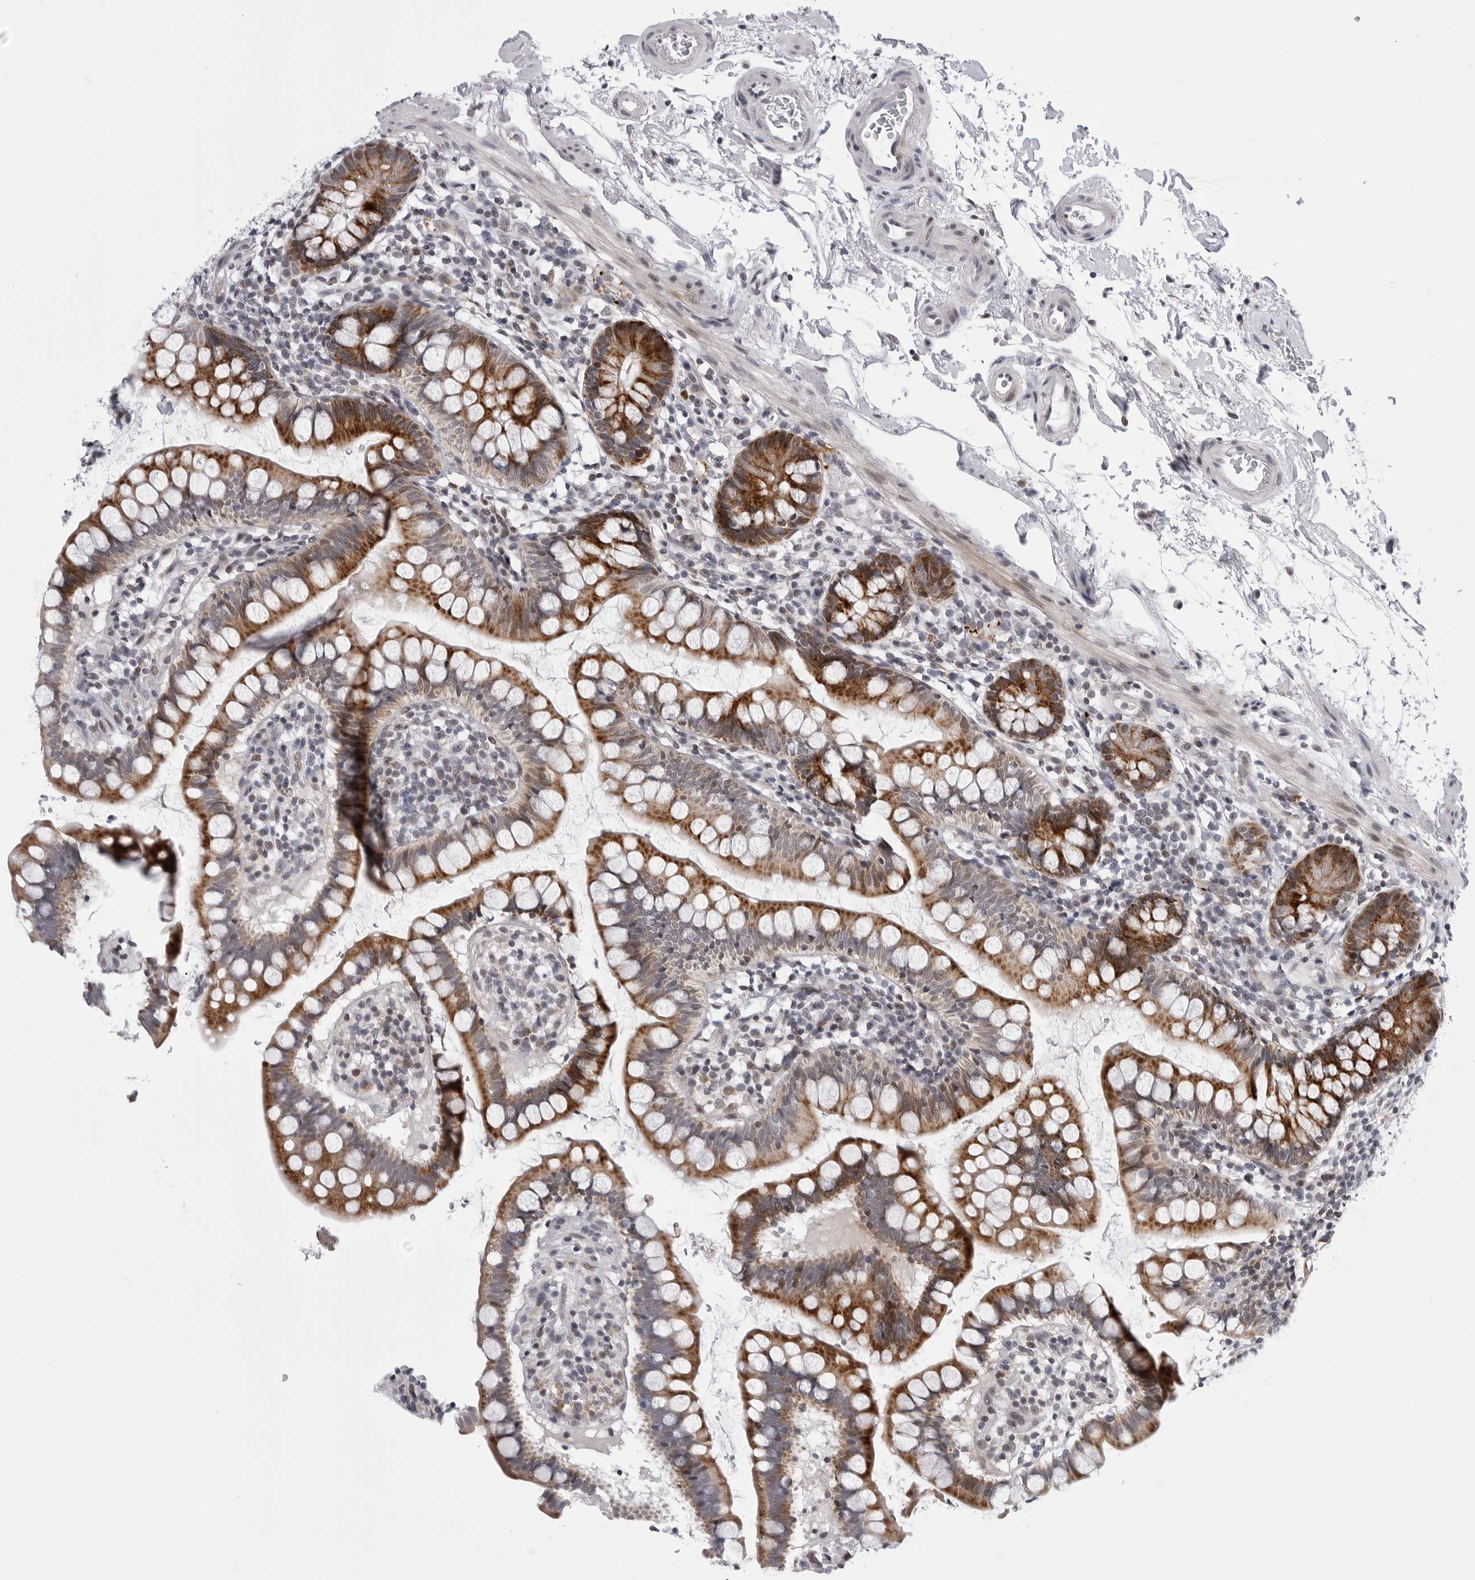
{"staining": {"intensity": "strong", "quantity": ">75%", "location": "cytoplasmic/membranous"}, "tissue": "small intestine", "cell_type": "Glandular cells", "image_type": "normal", "snomed": [{"axis": "morphology", "description": "Normal tissue, NOS"}, {"axis": "topography", "description": "Small intestine"}], "caption": "Immunohistochemical staining of normal human small intestine displays strong cytoplasmic/membranous protein staining in approximately >75% of glandular cells. (DAB = brown stain, brightfield microscopy at high magnification).", "gene": "CDK20", "patient": {"sex": "female", "age": 84}}